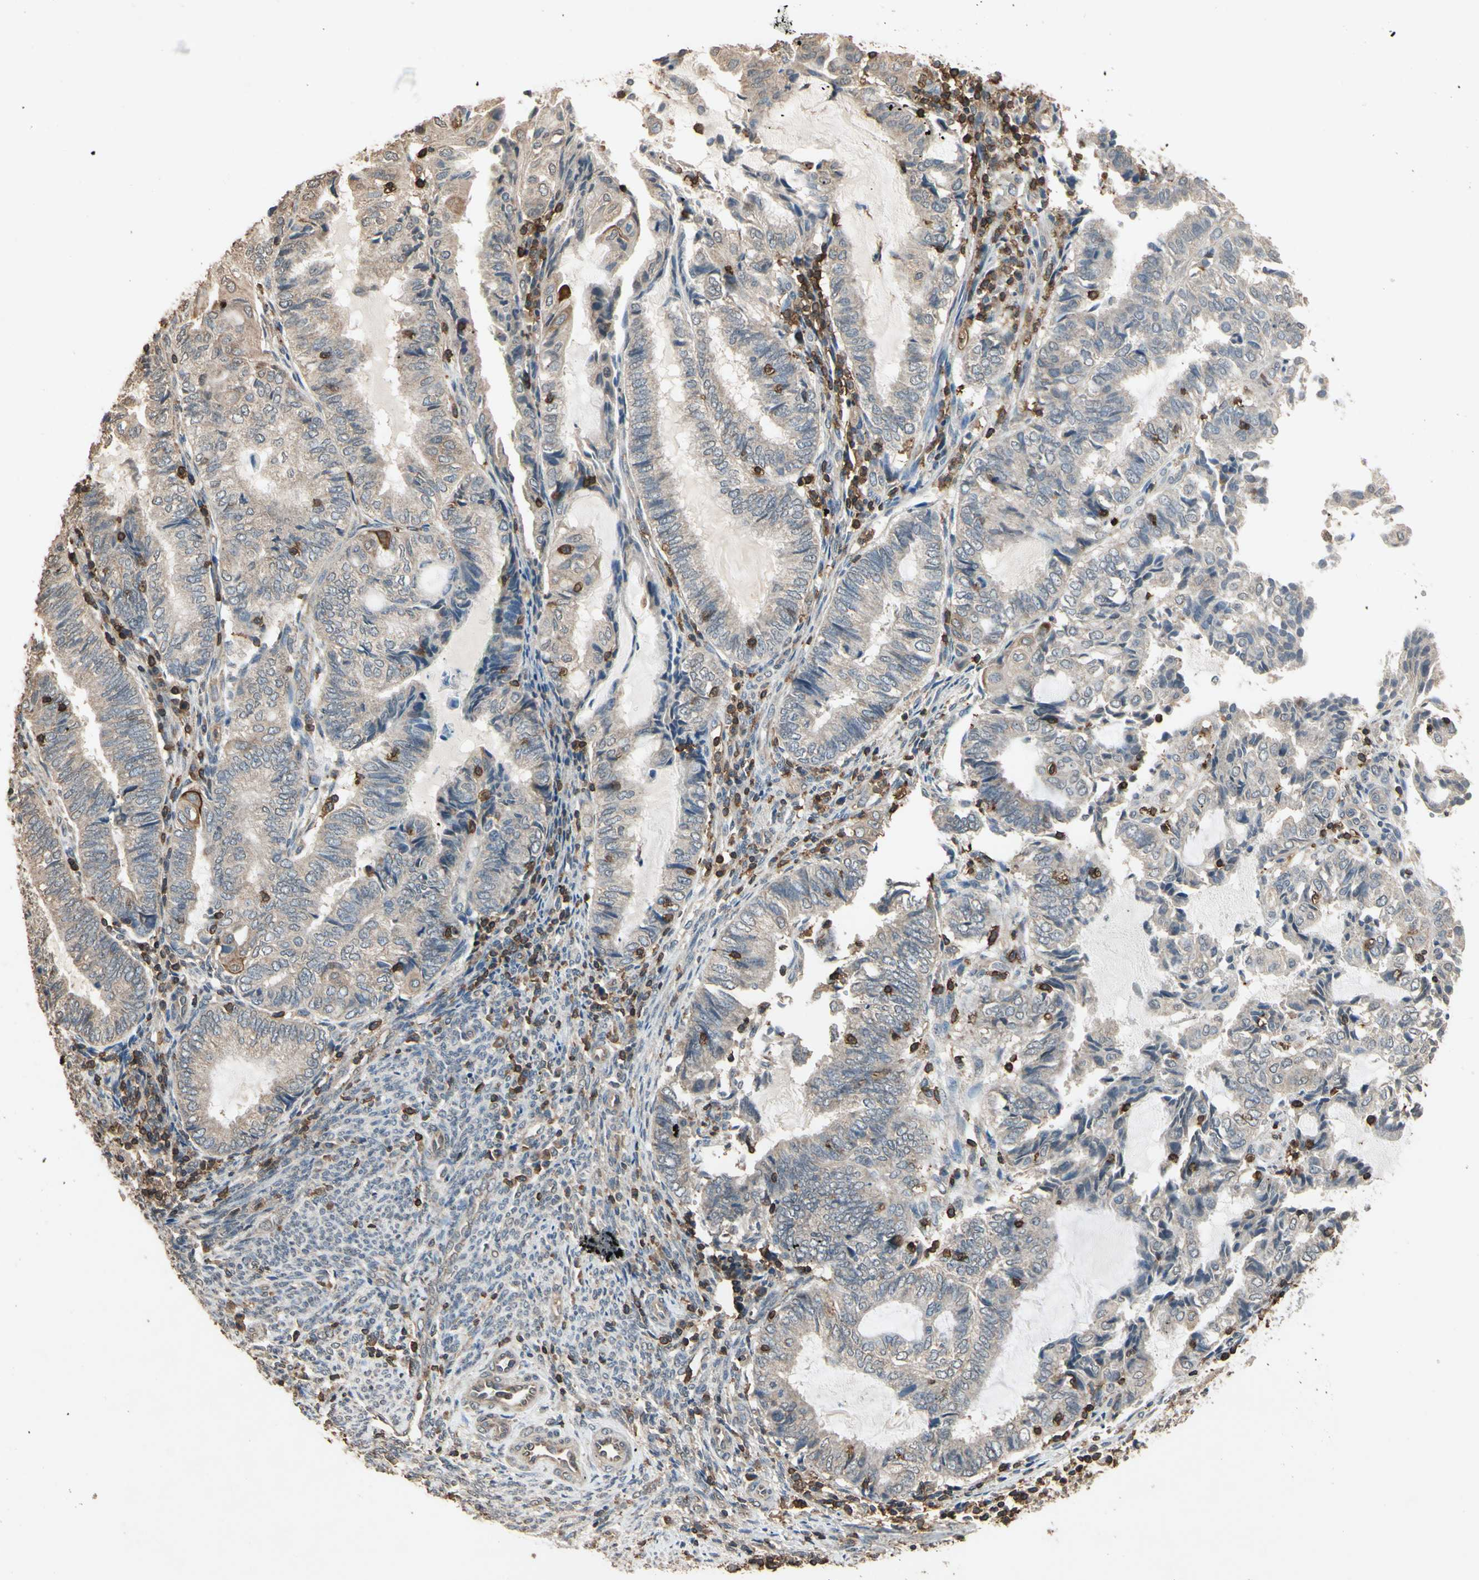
{"staining": {"intensity": "weak", "quantity": "<25%", "location": "cytoplasmic/membranous"}, "tissue": "endometrial cancer", "cell_type": "Tumor cells", "image_type": "cancer", "snomed": [{"axis": "morphology", "description": "Adenocarcinoma, NOS"}, {"axis": "topography", "description": "Uterus"}, {"axis": "topography", "description": "Endometrium"}], "caption": "An immunohistochemistry histopathology image of adenocarcinoma (endometrial) is shown. There is no staining in tumor cells of adenocarcinoma (endometrial).", "gene": "MAP3K10", "patient": {"sex": "female", "age": 70}}